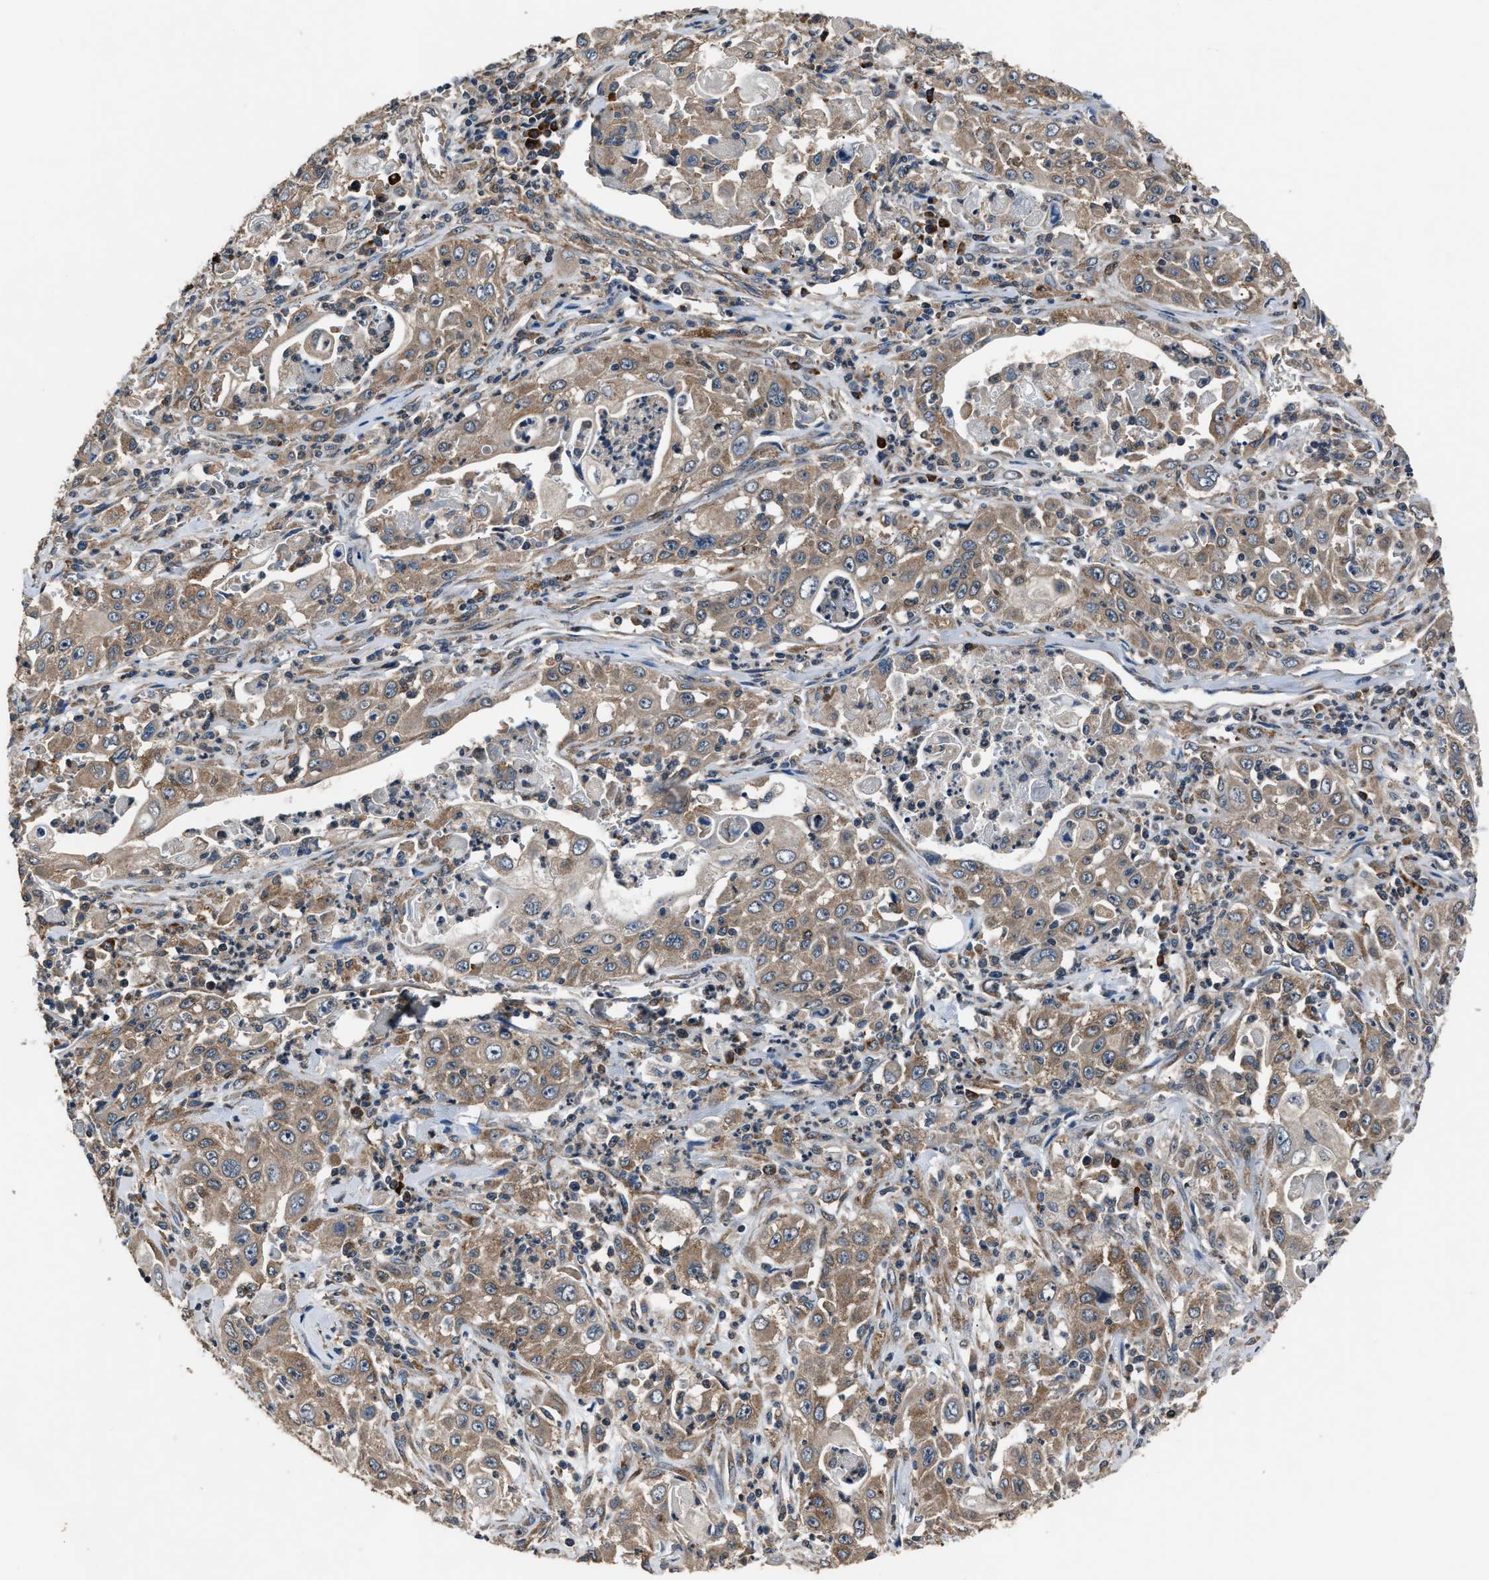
{"staining": {"intensity": "moderate", "quantity": ">75%", "location": "cytoplasmic/membranous"}, "tissue": "pancreatic cancer", "cell_type": "Tumor cells", "image_type": "cancer", "snomed": [{"axis": "morphology", "description": "Adenocarcinoma, NOS"}, {"axis": "topography", "description": "Pancreas"}], "caption": "Moderate cytoplasmic/membranous positivity is present in approximately >75% of tumor cells in pancreatic cancer (adenocarcinoma). Using DAB (3,3'-diaminobenzidine) (brown) and hematoxylin (blue) stains, captured at high magnification using brightfield microscopy.", "gene": "IMPDH2", "patient": {"sex": "male", "age": 70}}